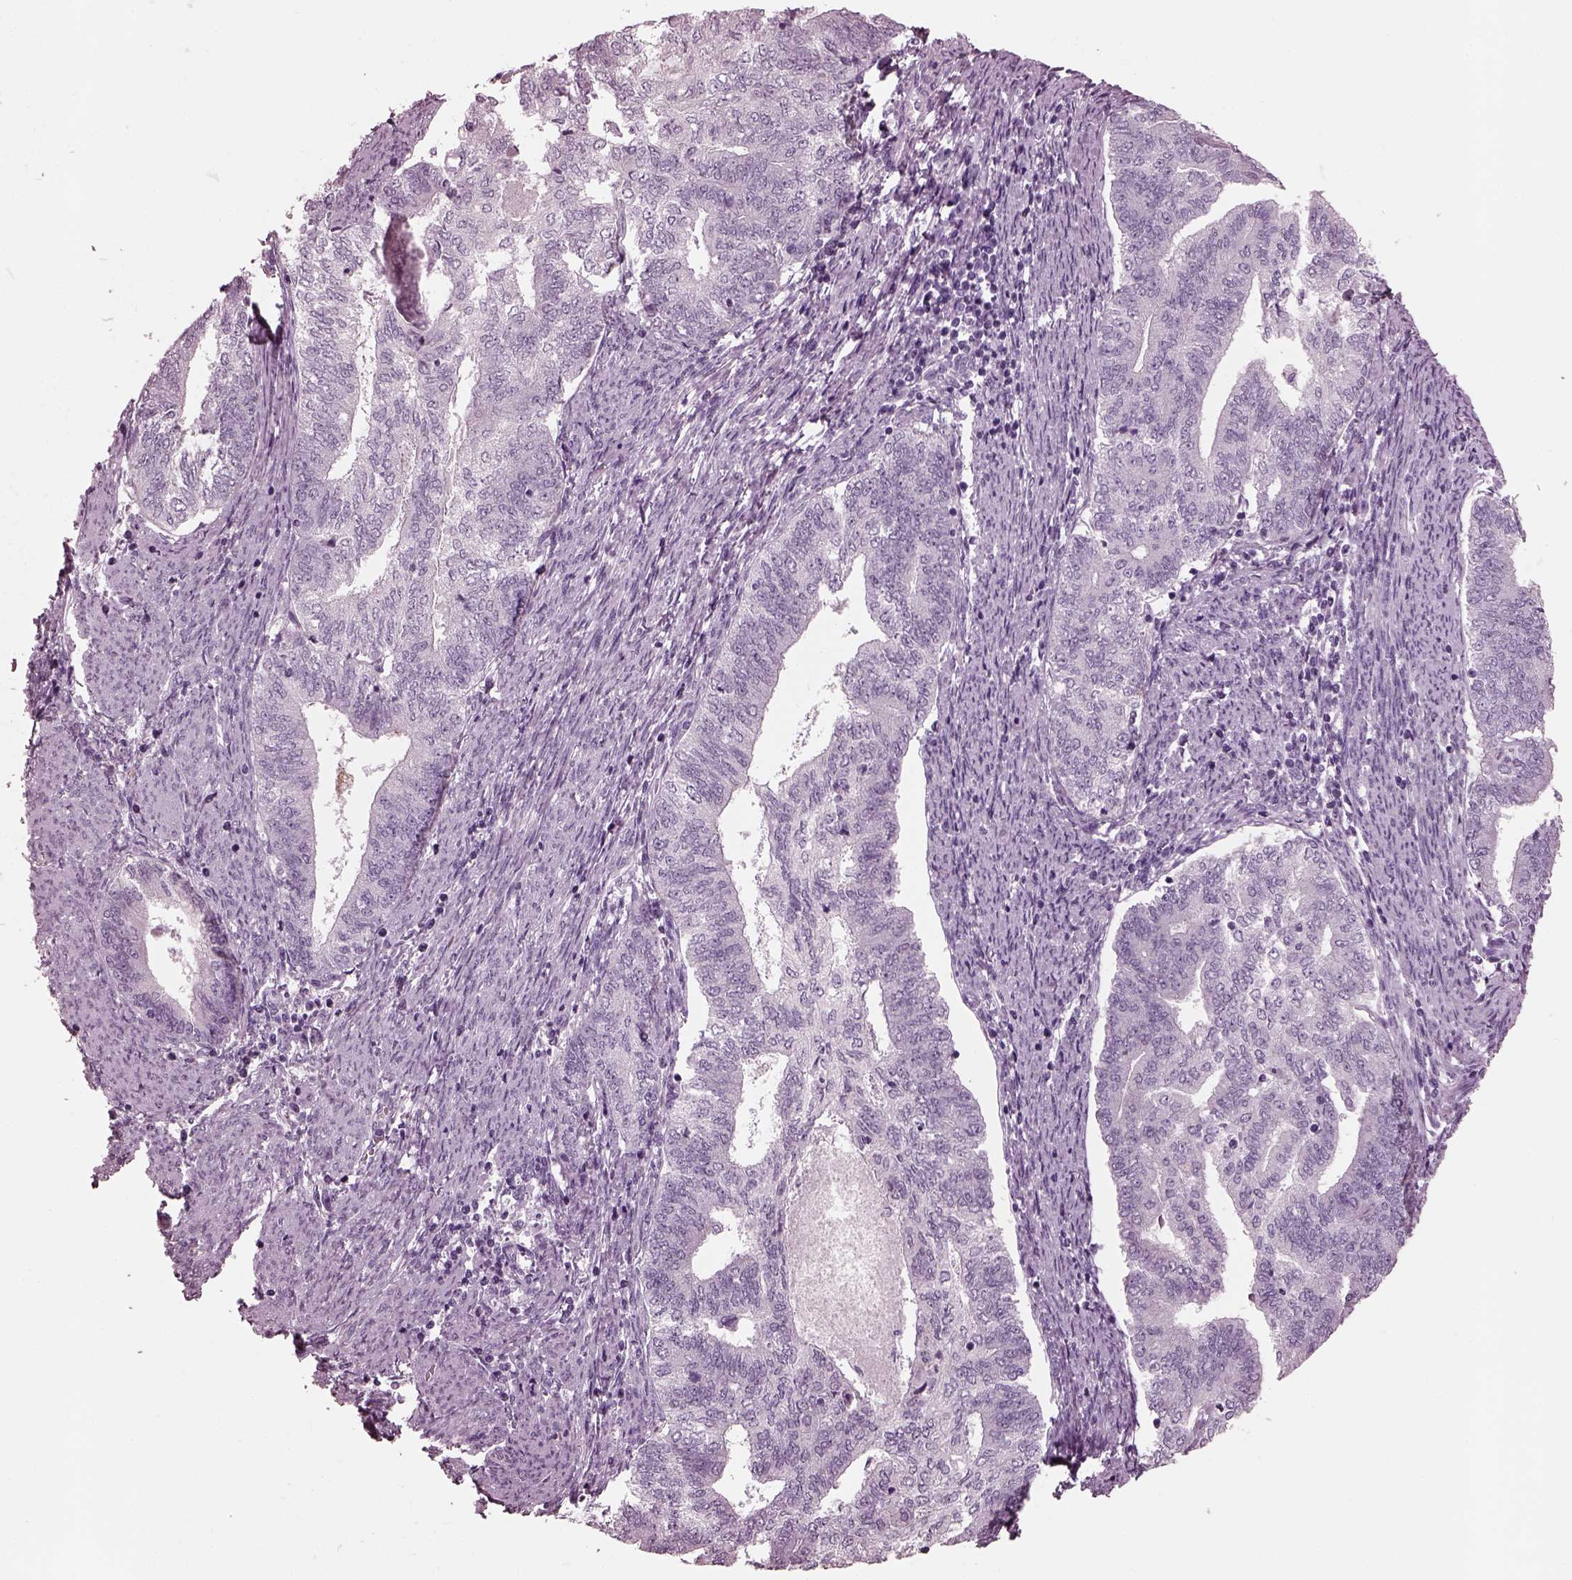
{"staining": {"intensity": "negative", "quantity": "none", "location": "none"}, "tissue": "endometrial cancer", "cell_type": "Tumor cells", "image_type": "cancer", "snomed": [{"axis": "morphology", "description": "Adenocarcinoma, NOS"}, {"axis": "topography", "description": "Endometrium"}], "caption": "A photomicrograph of adenocarcinoma (endometrial) stained for a protein exhibits no brown staining in tumor cells.", "gene": "MIB2", "patient": {"sex": "female", "age": 65}}